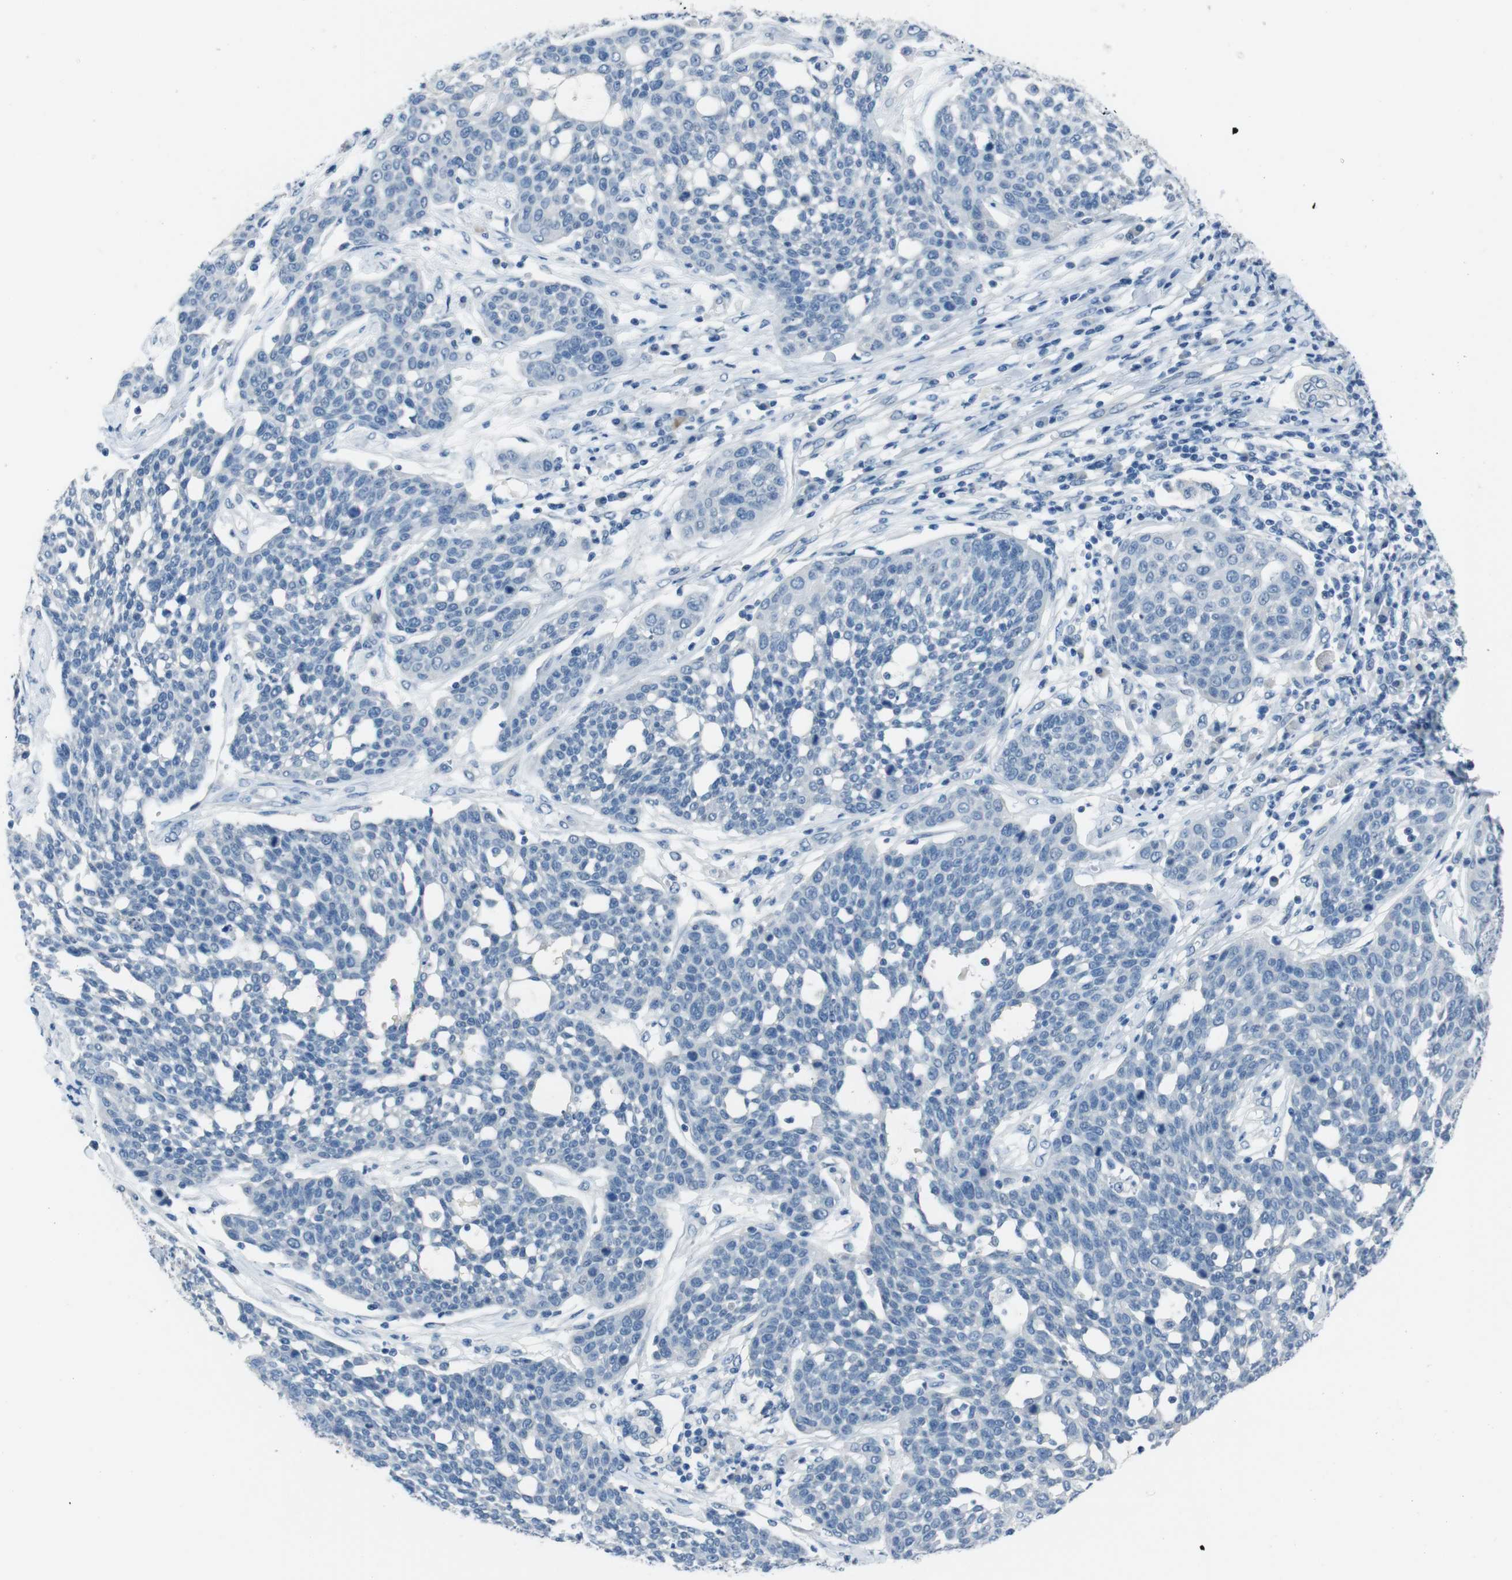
{"staining": {"intensity": "negative", "quantity": "none", "location": "none"}, "tissue": "cervical cancer", "cell_type": "Tumor cells", "image_type": "cancer", "snomed": [{"axis": "morphology", "description": "Squamous cell carcinoma, NOS"}, {"axis": "topography", "description": "Cervix"}], "caption": "IHC histopathology image of human cervical cancer stained for a protein (brown), which exhibits no positivity in tumor cells.", "gene": "HRH2", "patient": {"sex": "female", "age": 34}}